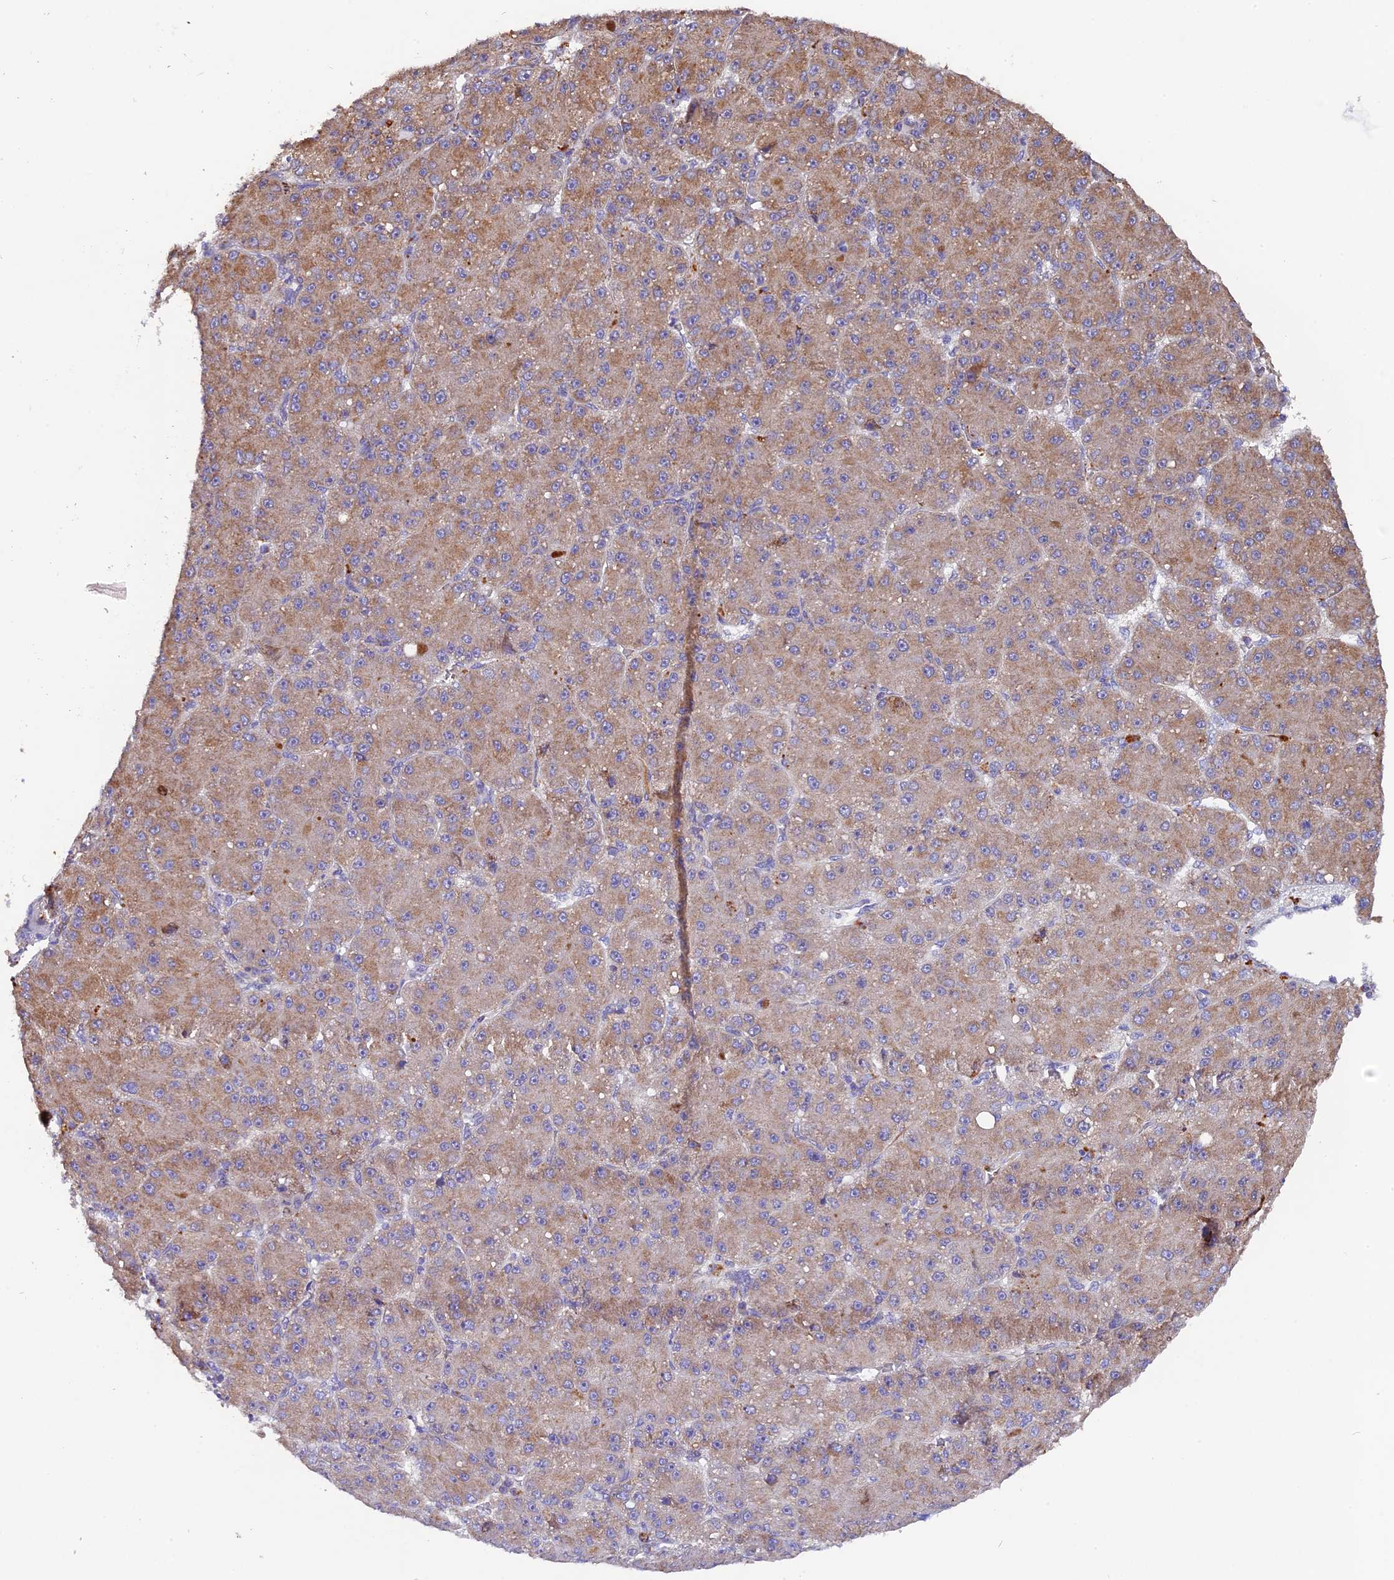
{"staining": {"intensity": "moderate", "quantity": ">75%", "location": "cytoplasmic/membranous"}, "tissue": "liver cancer", "cell_type": "Tumor cells", "image_type": "cancer", "snomed": [{"axis": "morphology", "description": "Carcinoma, Hepatocellular, NOS"}, {"axis": "topography", "description": "Liver"}], "caption": "A high-resolution micrograph shows immunohistochemistry staining of liver hepatocellular carcinoma, which reveals moderate cytoplasmic/membranous staining in approximately >75% of tumor cells.", "gene": "METTL22", "patient": {"sex": "male", "age": 67}}